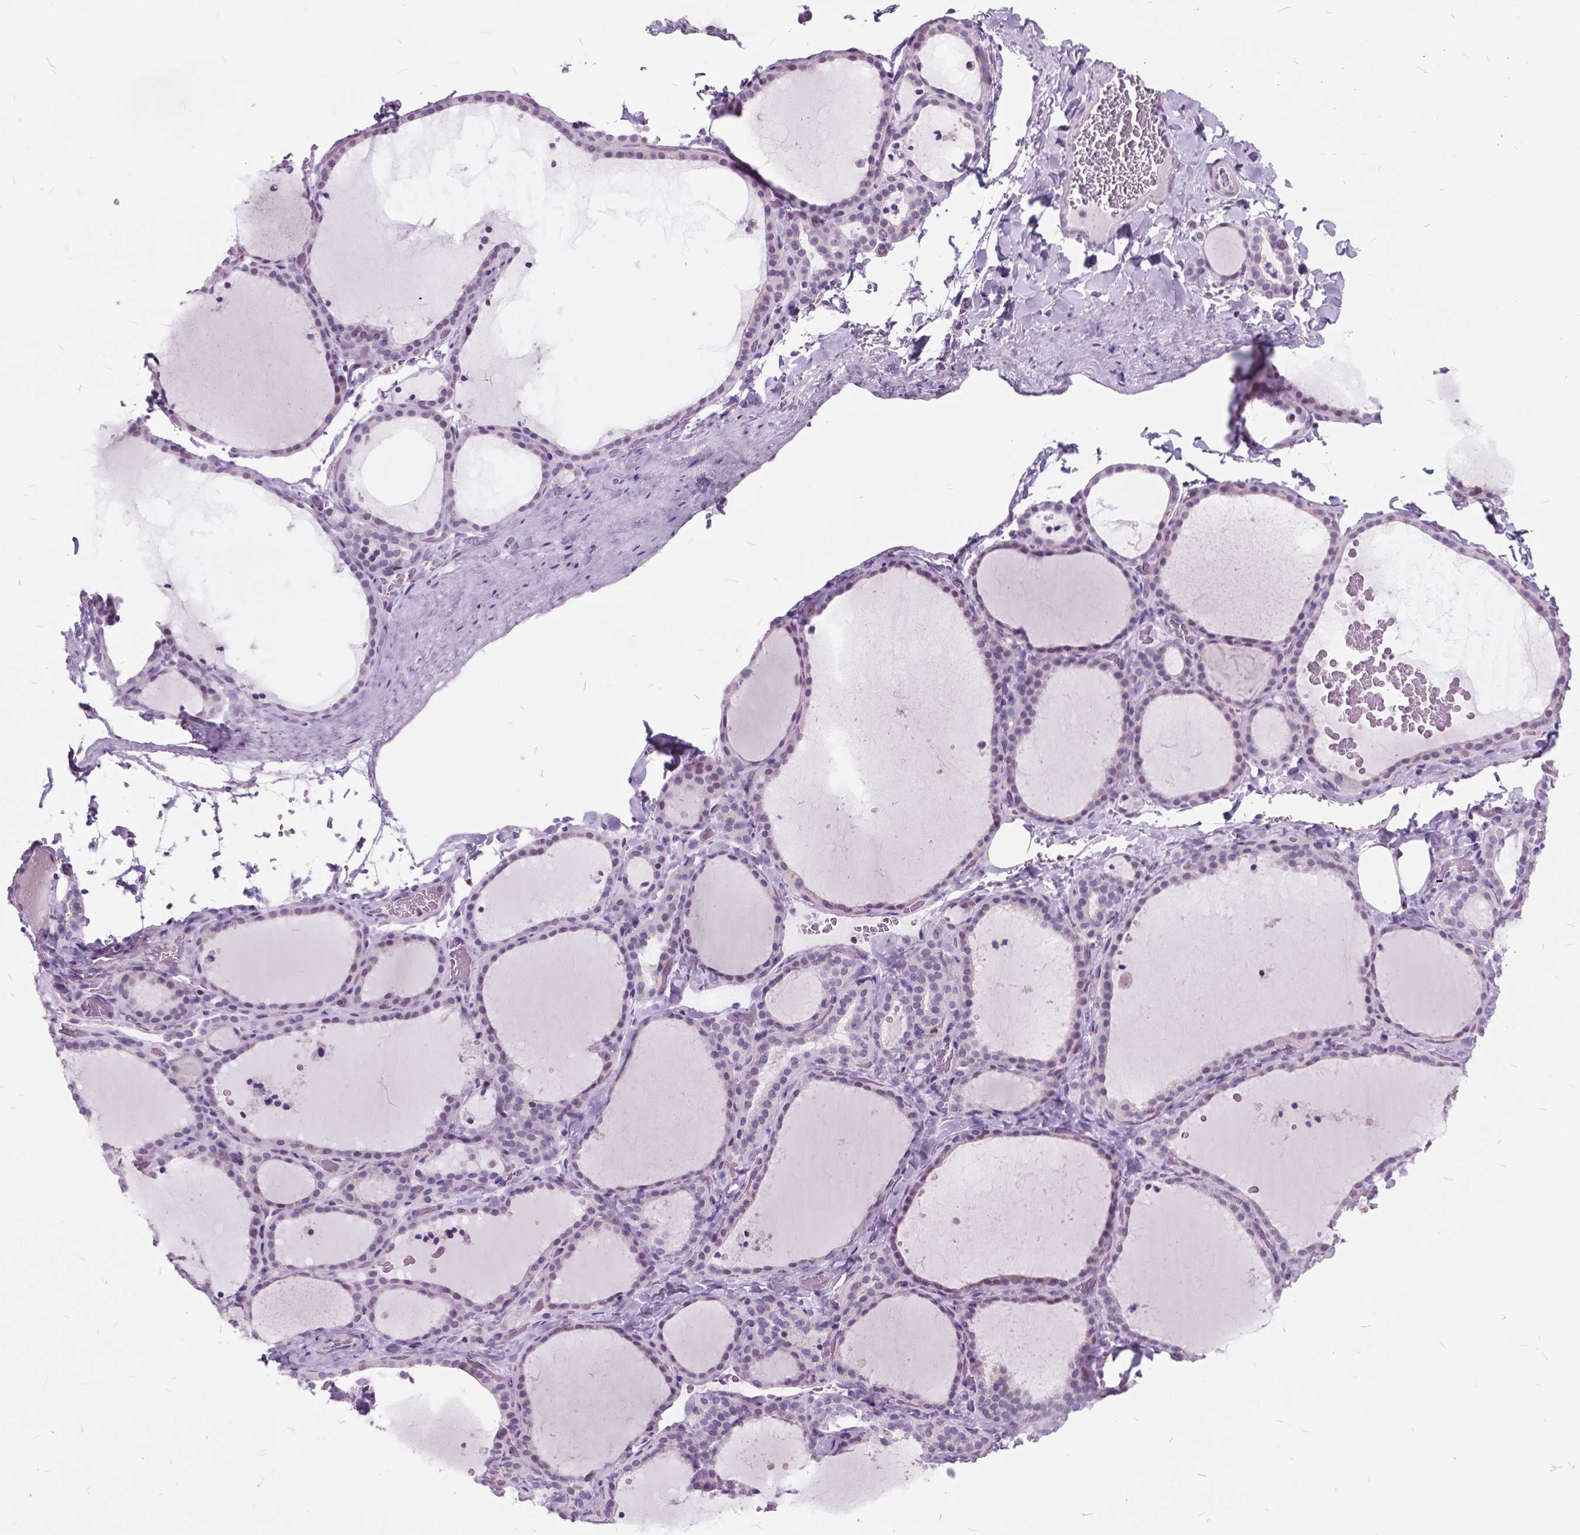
{"staining": {"intensity": "negative", "quantity": "none", "location": "none"}, "tissue": "thyroid gland", "cell_type": "Glandular cells", "image_type": "normal", "snomed": [{"axis": "morphology", "description": "Normal tissue, NOS"}, {"axis": "topography", "description": "Thyroid gland"}], "caption": "This is an immunohistochemistry micrograph of benign human thyroid gland. There is no staining in glandular cells.", "gene": "SP140", "patient": {"sex": "female", "age": 22}}